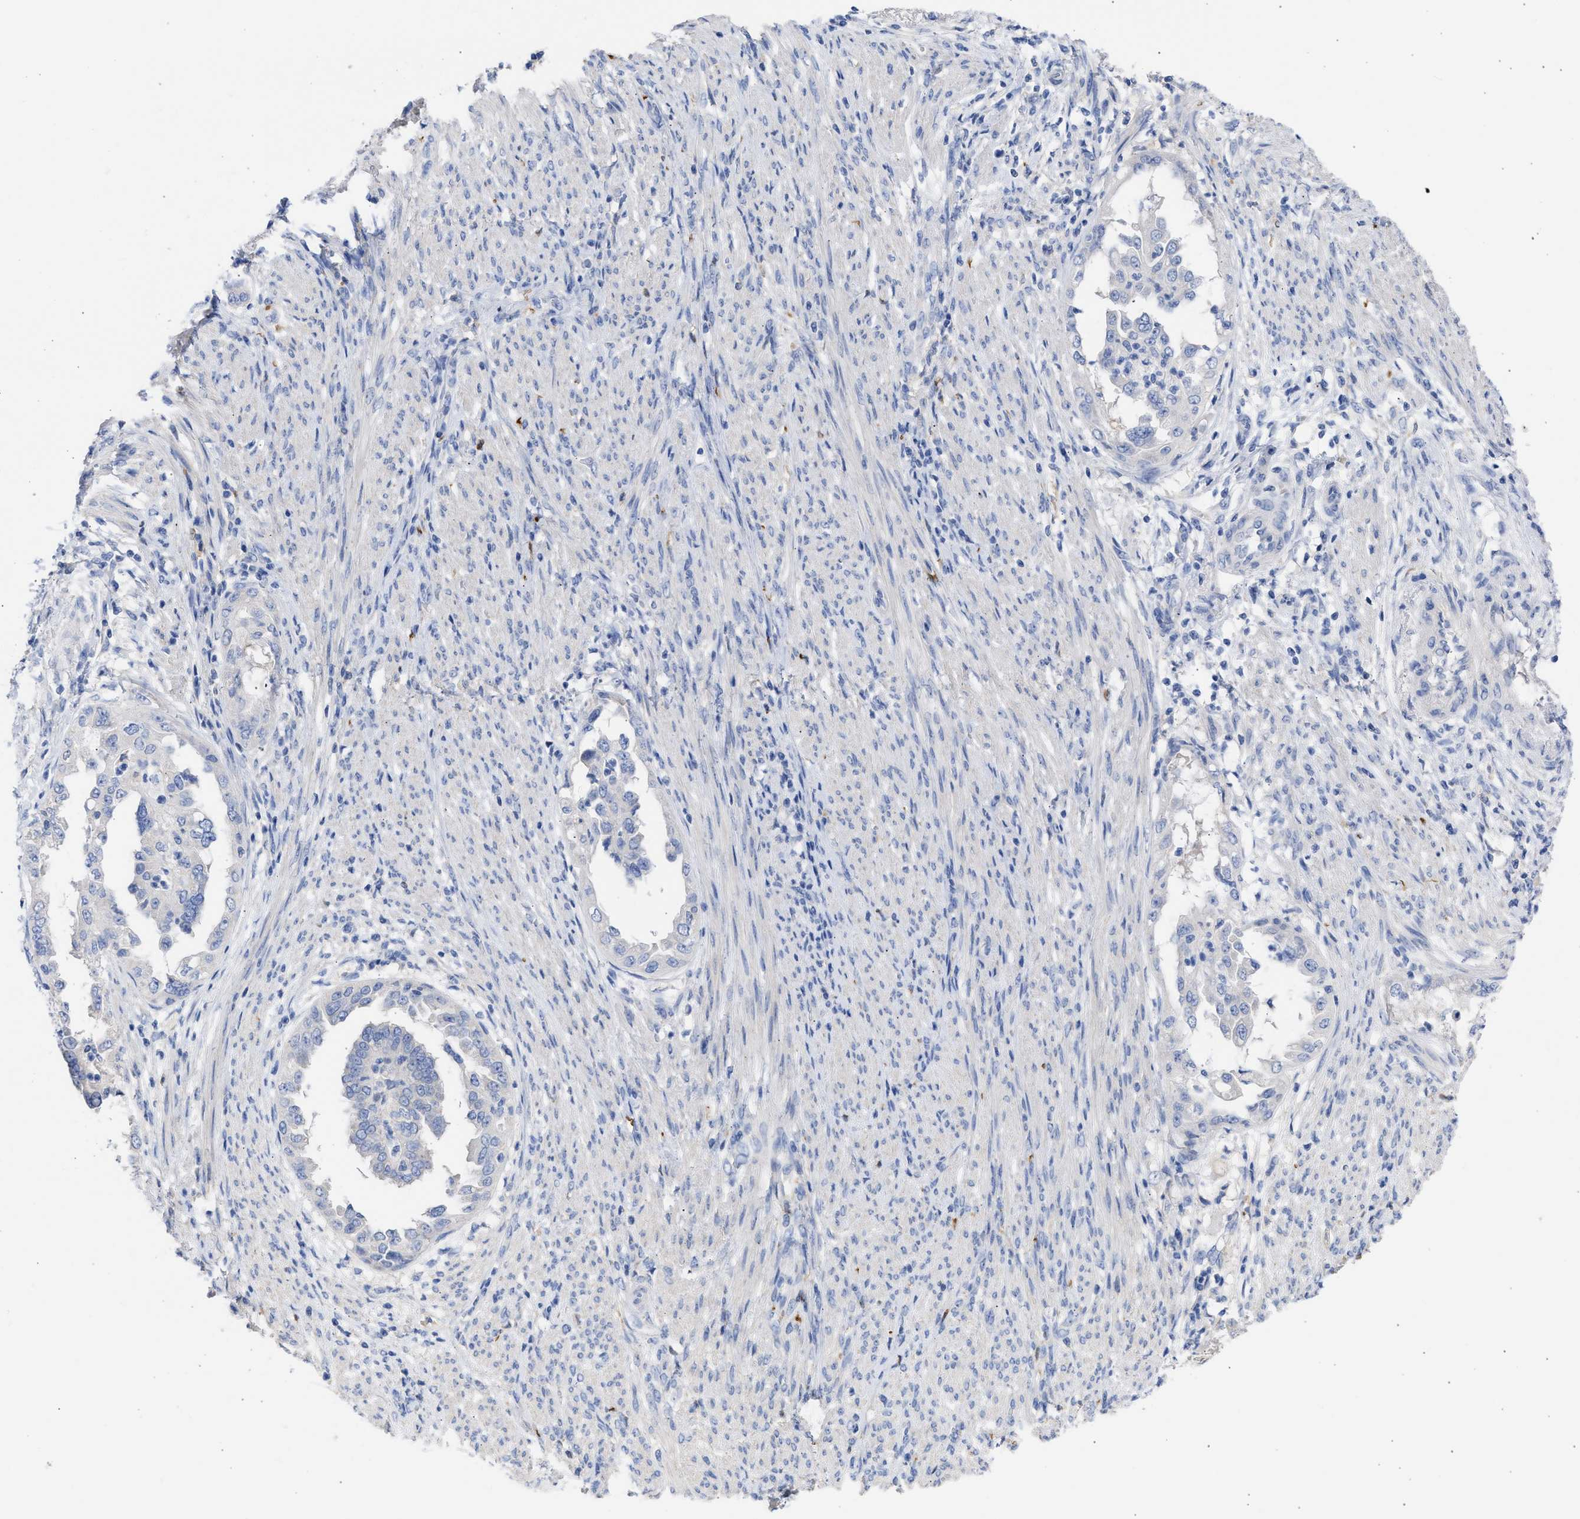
{"staining": {"intensity": "negative", "quantity": "none", "location": "none"}, "tissue": "endometrial cancer", "cell_type": "Tumor cells", "image_type": "cancer", "snomed": [{"axis": "morphology", "description": "Adenocarcinoma, NOS"}, {"axis": "topography", "description": "Endometrium"}], "caption": "This micrograph is of adenocarcinoma (endometrial) stained with immunohistochemistry to label a protein in brown with the nuclei are counter-stained blue. There is no positivity in tumor cells.", "gene": "RSPH1", "patient": {"sex": "female", "age": 85}}